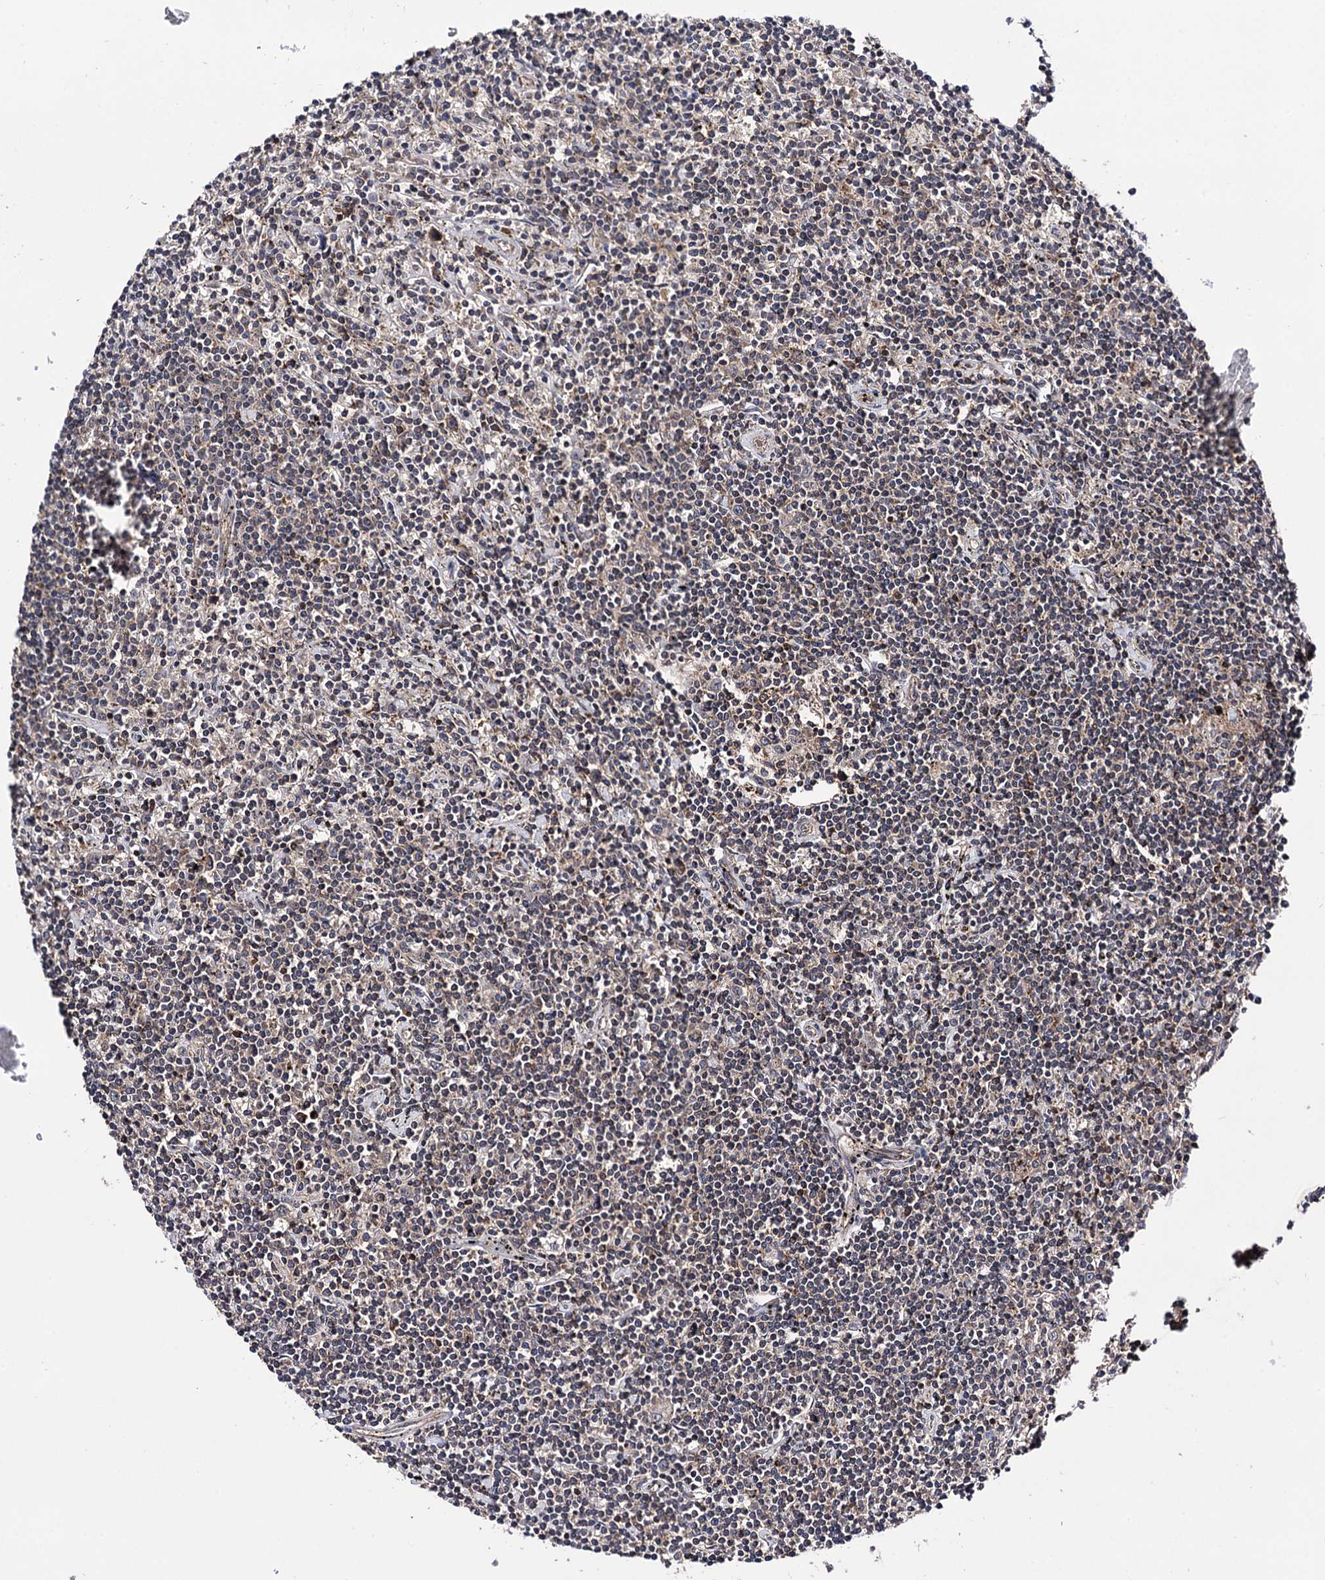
{"staining": {"intensity": "negative", "quantity": "none", "location": "none"}, "tissue": "lymphoma", "cell_type": "Tumor cells", "image_type": "cancer", "snomed": [{"axis": "morphology", "description": "Malignant lymphoma, non-Hodgkin's type, Low grade"}, {"axis": "topography", "description": "Spleen"}], "caption": "The micrograph exhibits no significant expression in tumor cells of lymphoma. (Stains: DAB (3,3'-diaminobenzidine) immunohistochemistry (IHC) with hematoxylin counter stain, Microscopy: brightfield microscopy at high magnification).", "gene": "MICAL2", "patient": {"sex": "male", "age": 76}}